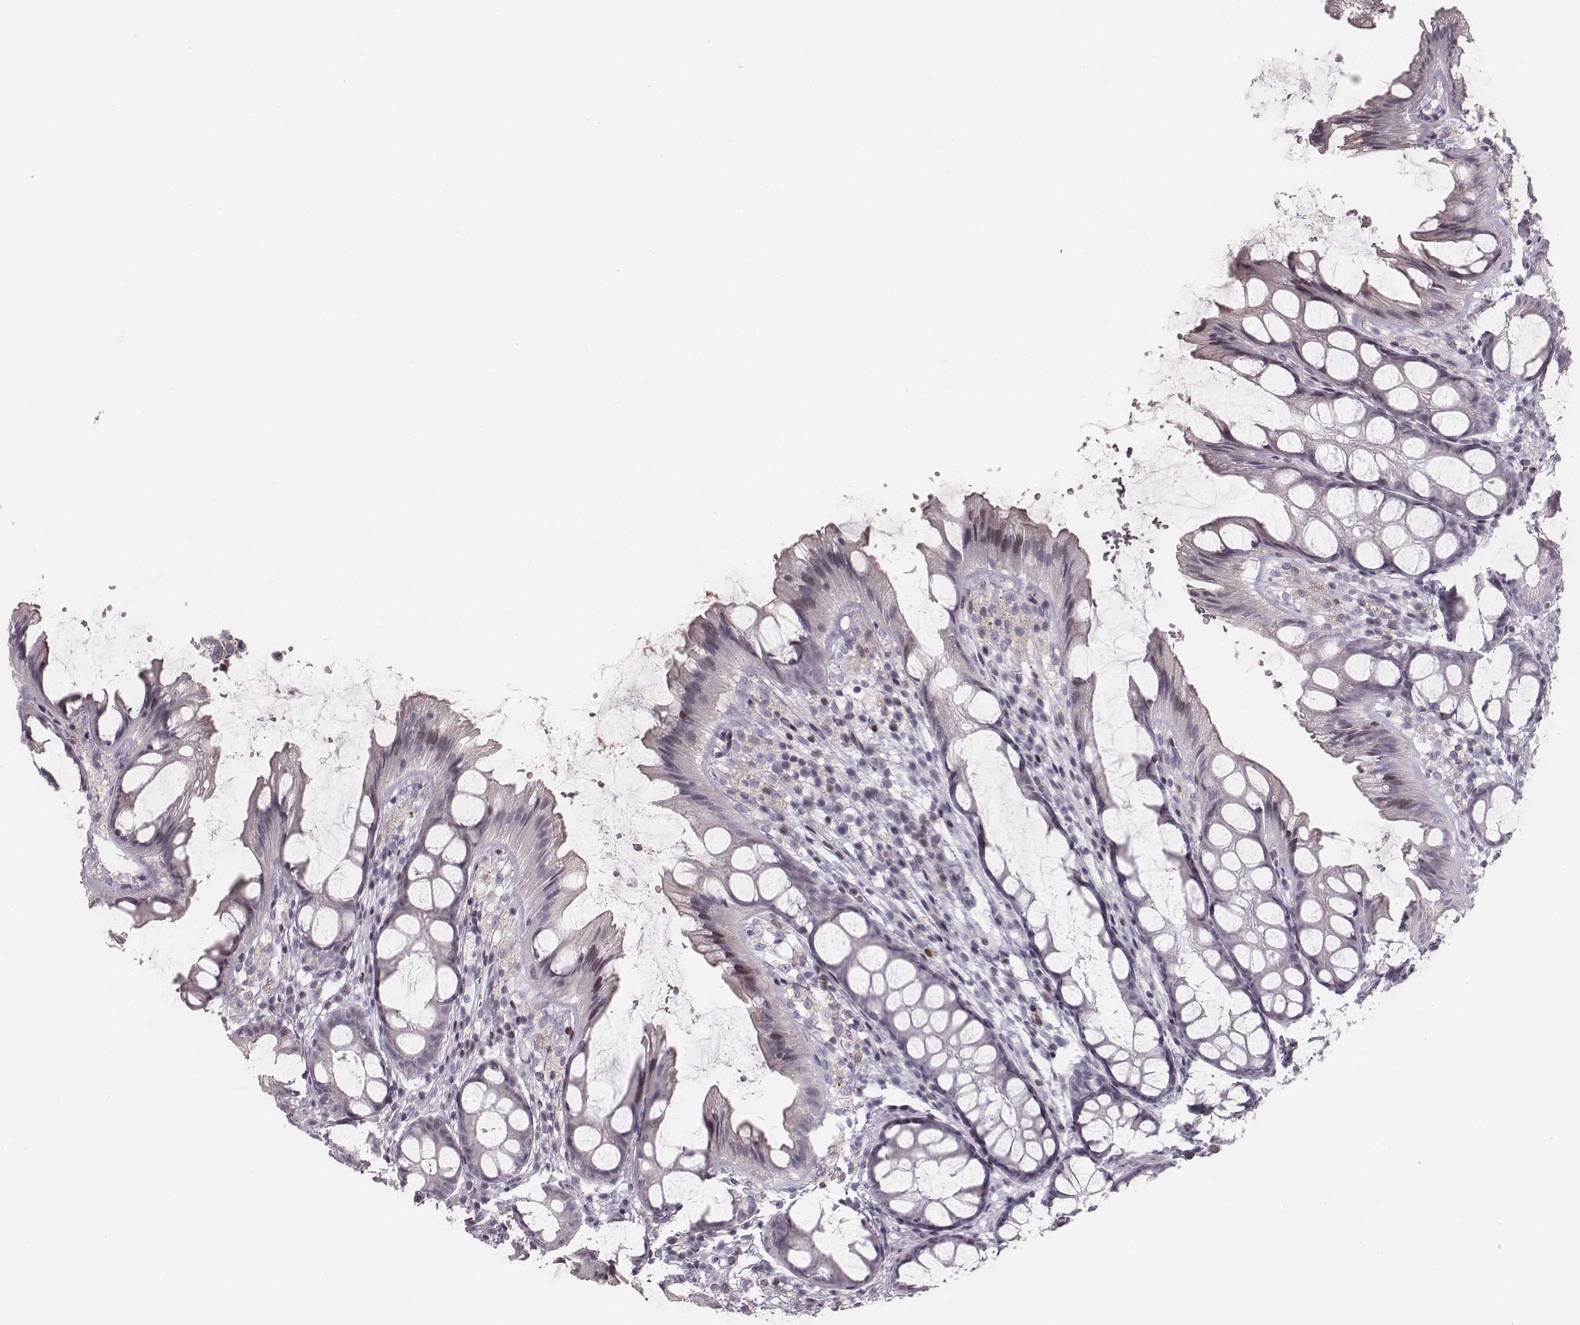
{"staining": {"intensity": "negative", "quantity": "none", "location": "none"}, "tissue": "colon", "cell_type": "Endothelial cells", "image_type": "normal", "snomed": [{"axis": "morphology", "description": "Normal tissue, NOS"}, {"axis": "topography", "description": "Colon"}], "caption": "IHC image of benign human colon stained for a protein (brown), which displays no staining in endothelial cells. The staining is performed using DAB (3,3'-diaminobenzidine) brown chromogen with nuclei counter-stained in using hematoxylin.", "gene": "NDC1", "patient": {"sex": "male", "age": 47}}